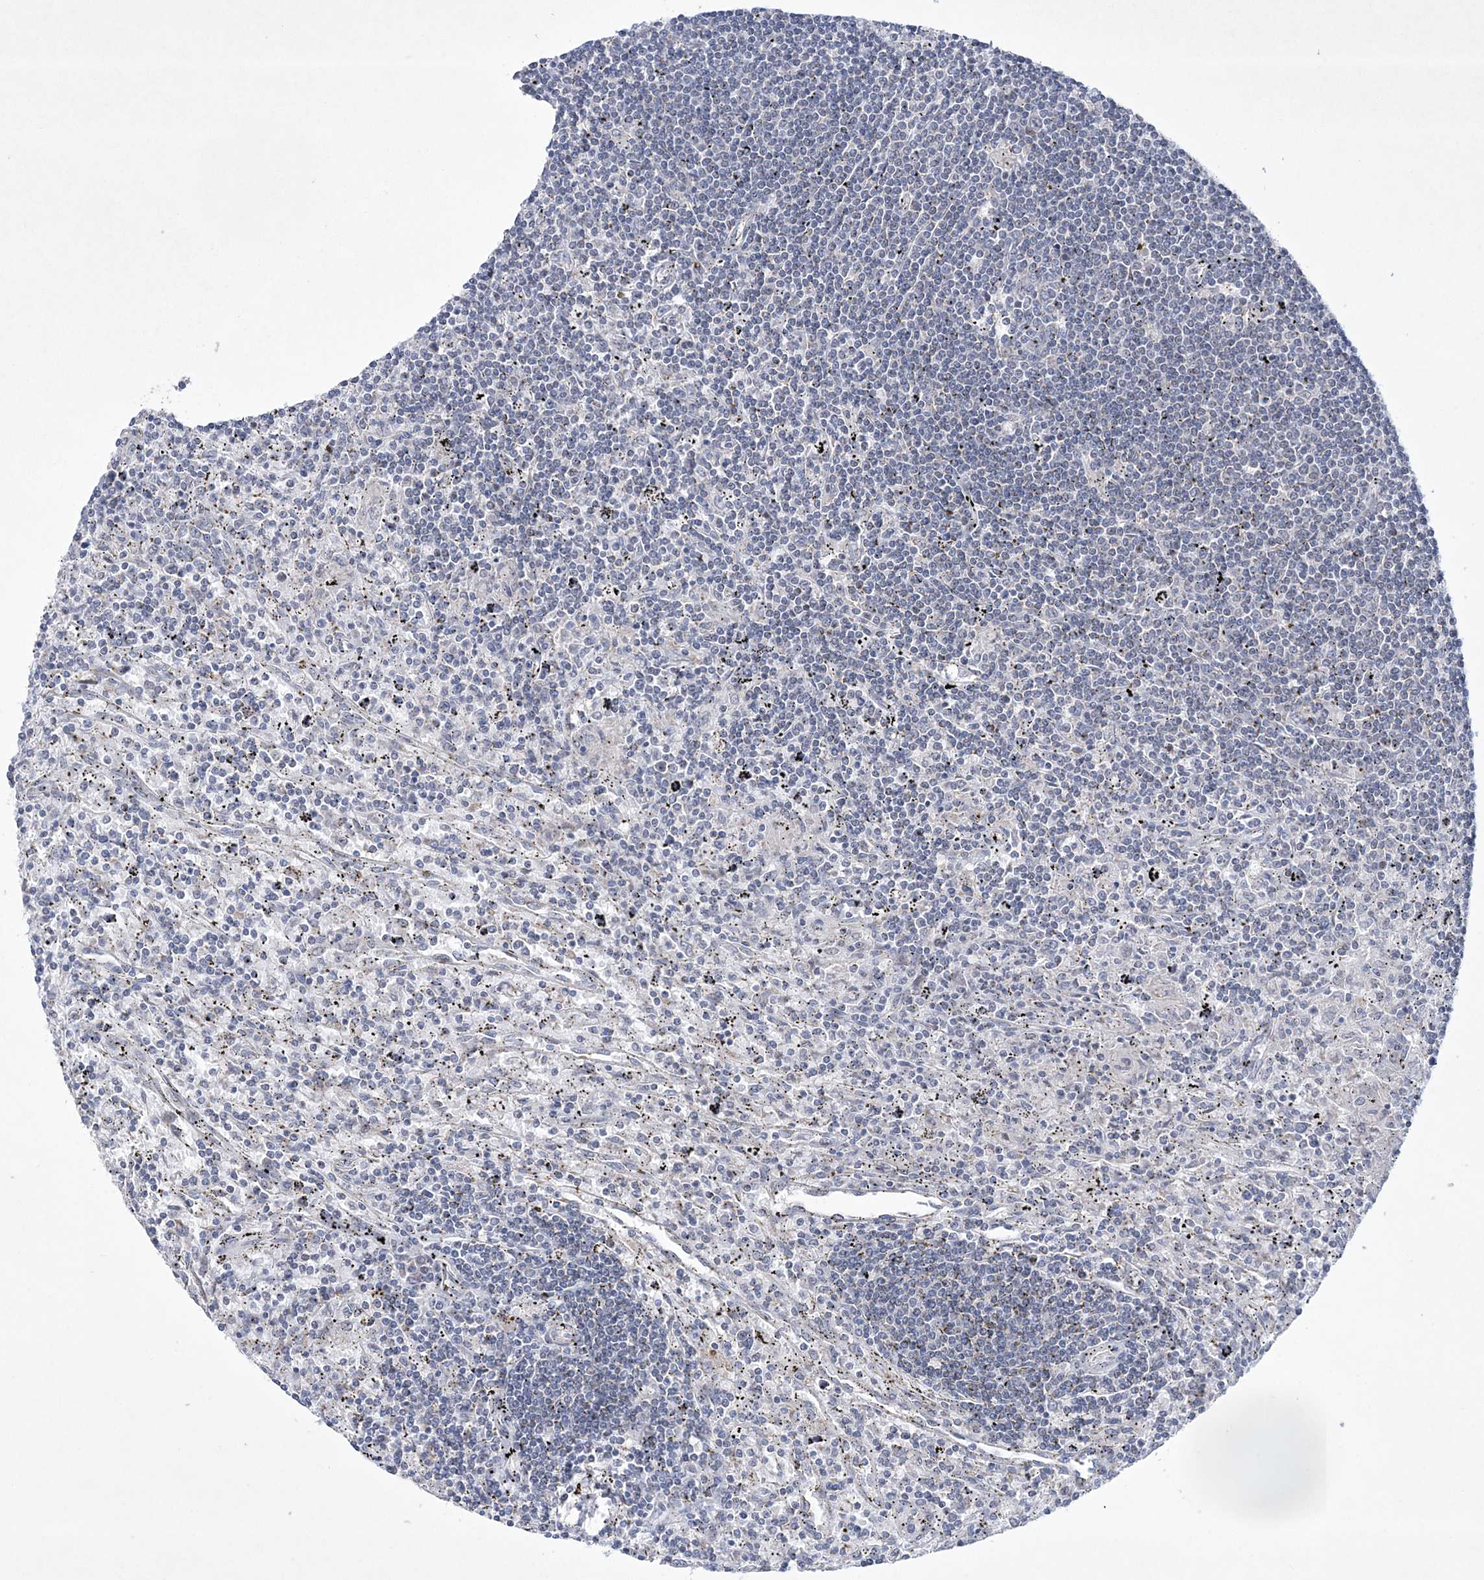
{"staining": {"intensity": "negative", "quantity": "none", "location": "none"}, "tissue": "lymphoma", "cell_type": "Tumor cells", "image_type": "cancer", "snomed": [{"axis": "morphology", "description": "Malignant lymphoma, non-Hodgkin's type, Low grade"}, {"axis": "topography", "description": "Spleen"}], "caption": "DAB (3,3'-diaminobenzidine) immunohistochemical staining of low-grade malignant lymphoma, non-Hodgkin's type exhibits no significant expression in tumor cells.", "gene": "CES4A", "patient": {"sex": "male", "age": 76}}